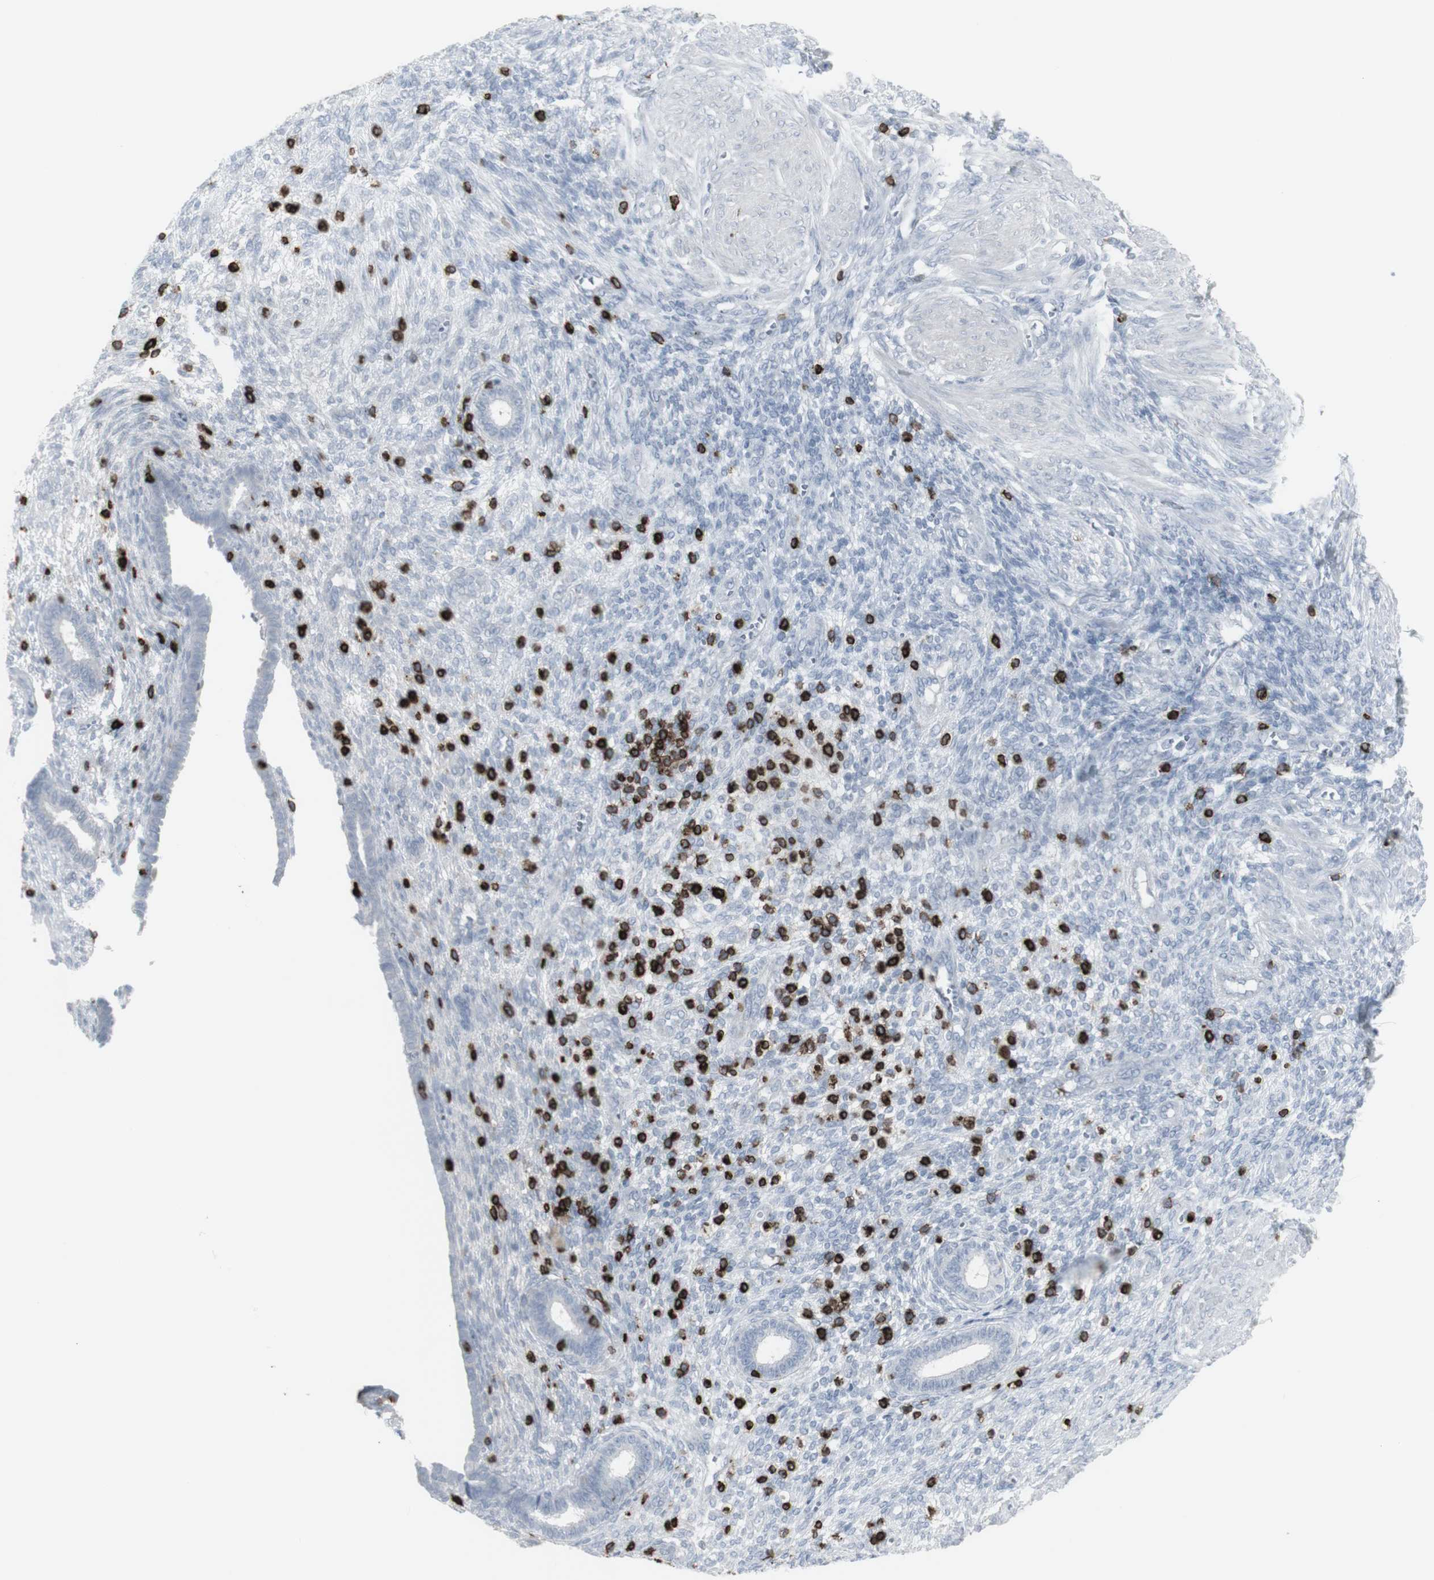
{"staining": {"intensity": "negative", "quantity": "none", "location": "none"}, "tissue": "endometrium", "cell_type": "Cells in endometrial stroma", "image_type": "normal", "snomed": [{"axis": "morphology", "description": "Normal tissue, NOS"}, {"axis": "topography", "description": "Endometrium"}], "caption": "Micrograph shows no protein expression in cells in endometrial stroma of benign endometrium.", "gene": "CD247", "patient": {"sex": "female", "age": 72}}